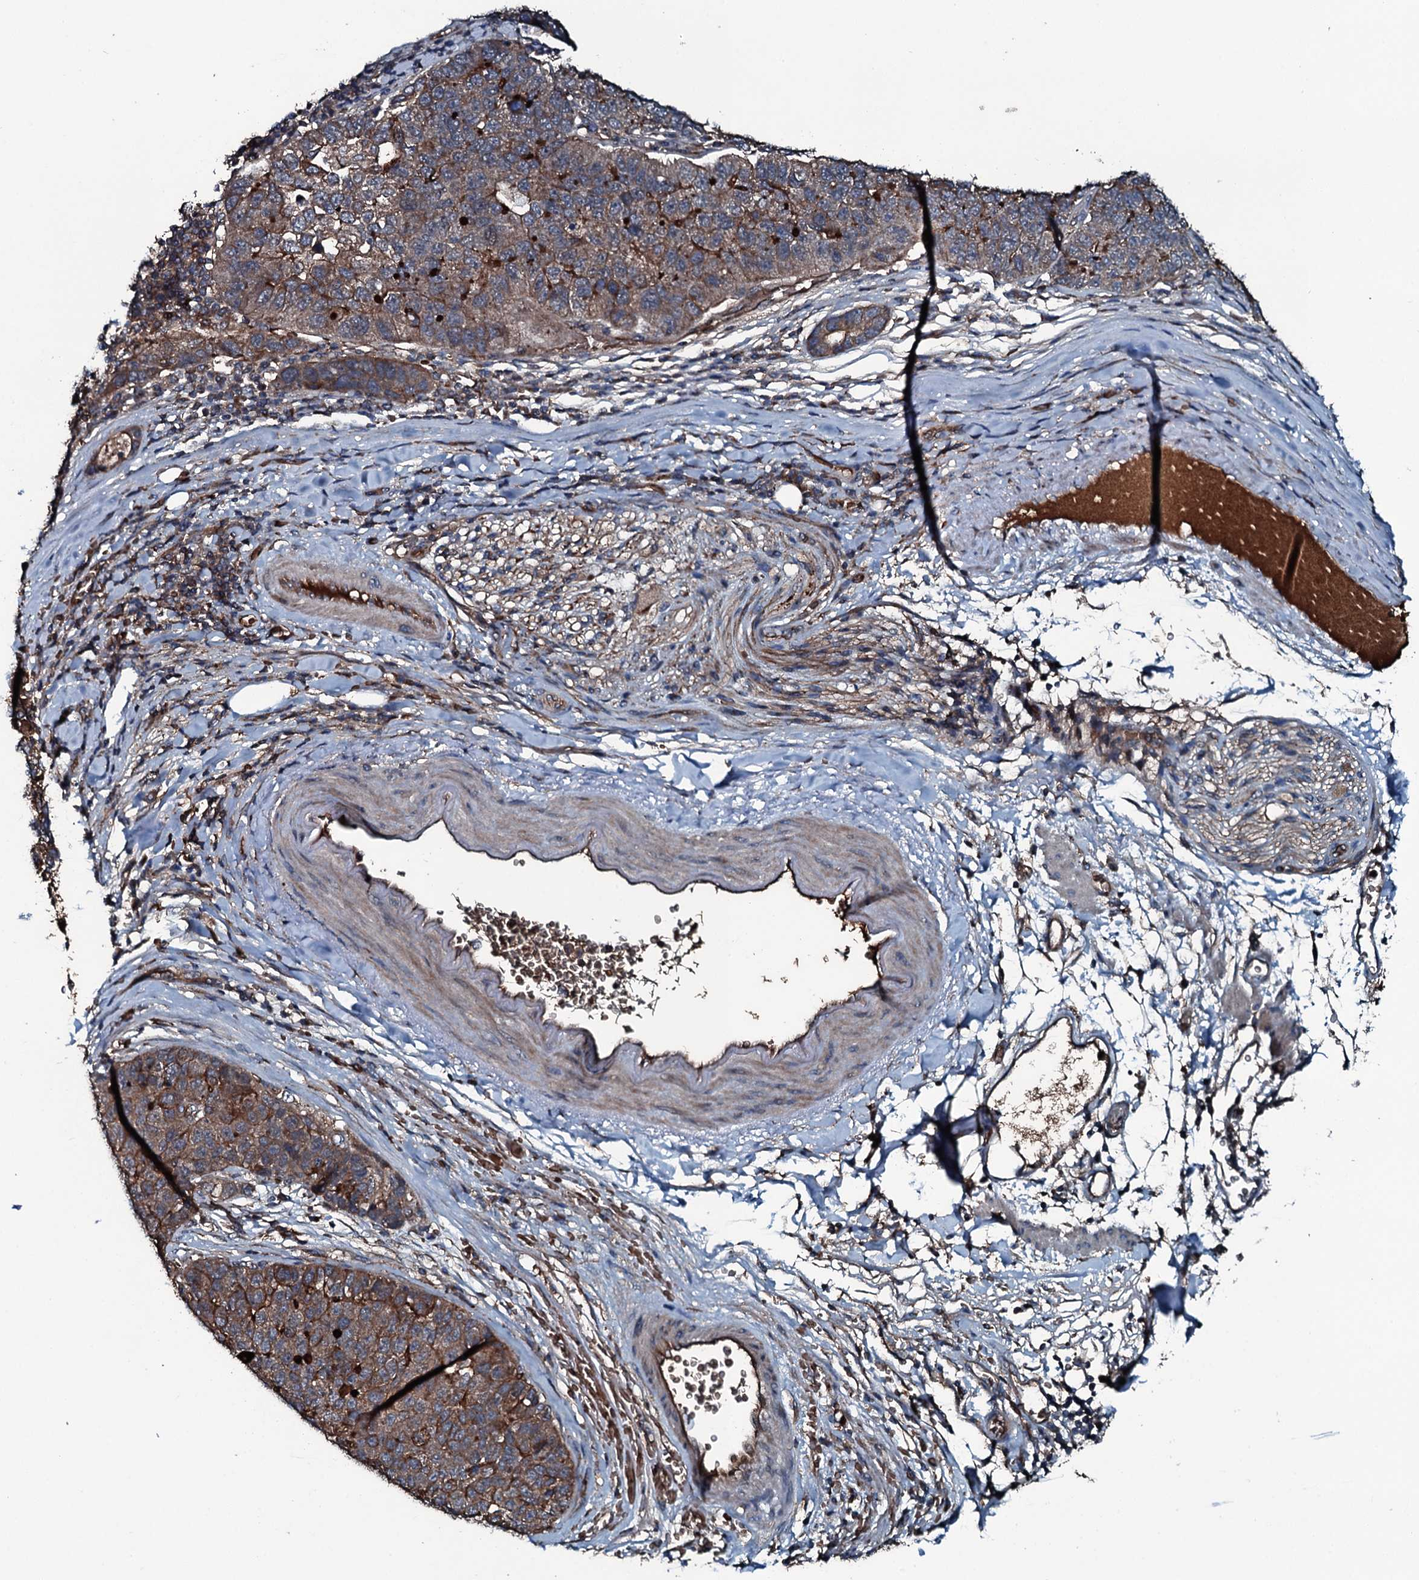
{"staining": {"intensity": "moderate", "quantity": ">75%", "location": "cytoplasmic/membranous"}, "tissue": "pancreatic cancer", "cell_type": "Tumor cells", "image_type": "cancer", "snomed": [{"axis": "morphology", "description": "Adenocarcinoma, NOS"}, {"axis": "topography", "description": "Pancreas"}], "caption": "The micrograph shows staining of pancreatic adenocarcinoma, revealing moderate cytoplasmic/membranous protein staining (brown color) within tumor cells. (Stains: DAB (3,3'-diaminobenzidine) in brown, nuclei in blue, Microscopy: brightfield microscopy at high magnification).", "gene": "TRIM7", "patient": {"sex": "female", "age": 61}}